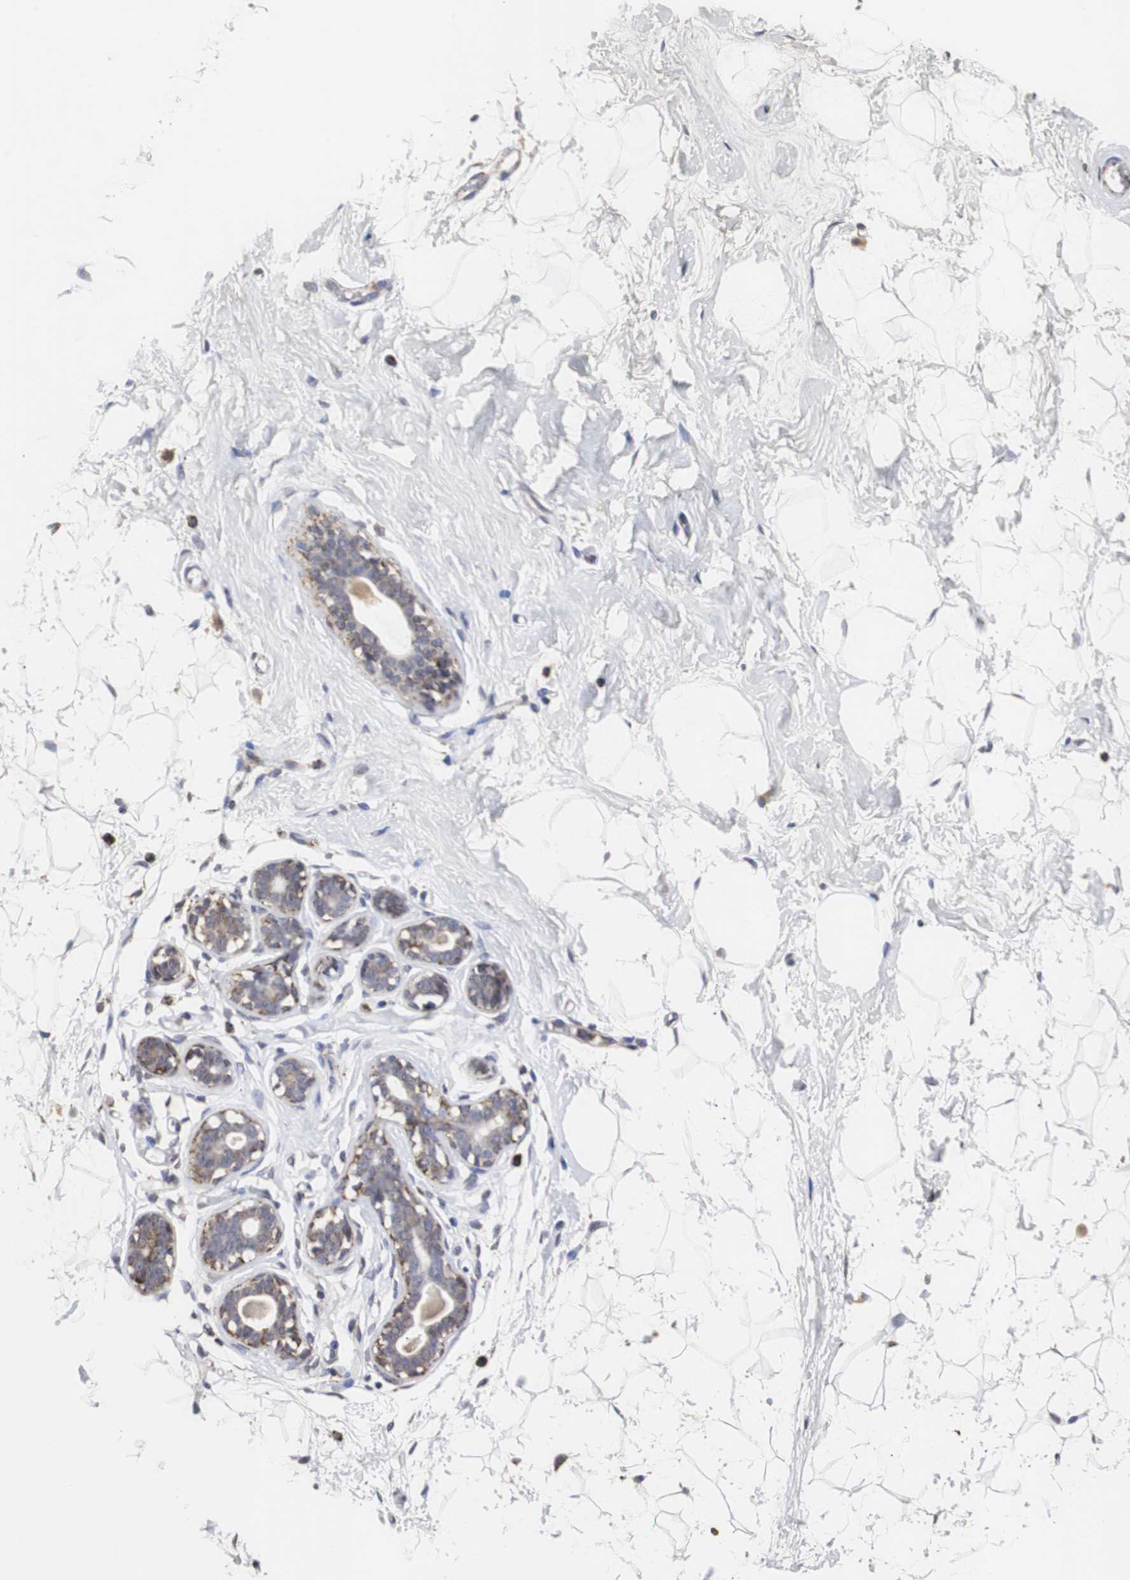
{"staining": {"intensity": "negative", "quantity": "none", "location": "none"}, "tissue": "breast", "cell_type": "Adipocytes", "image_type": "normal", "snomed": [{"axis": "morphology", "description": "Normal tissue, NOS"}, {"axis": "topography", "description": "Breast"}], "caption": "An image of human breast is negative for staining in adipocytes. (Immunohistochemistry (ihc), brightfield microscopy, high magnification).", "gene": "HSD17B10", "patient": {"sex": "female", "age": 23}}